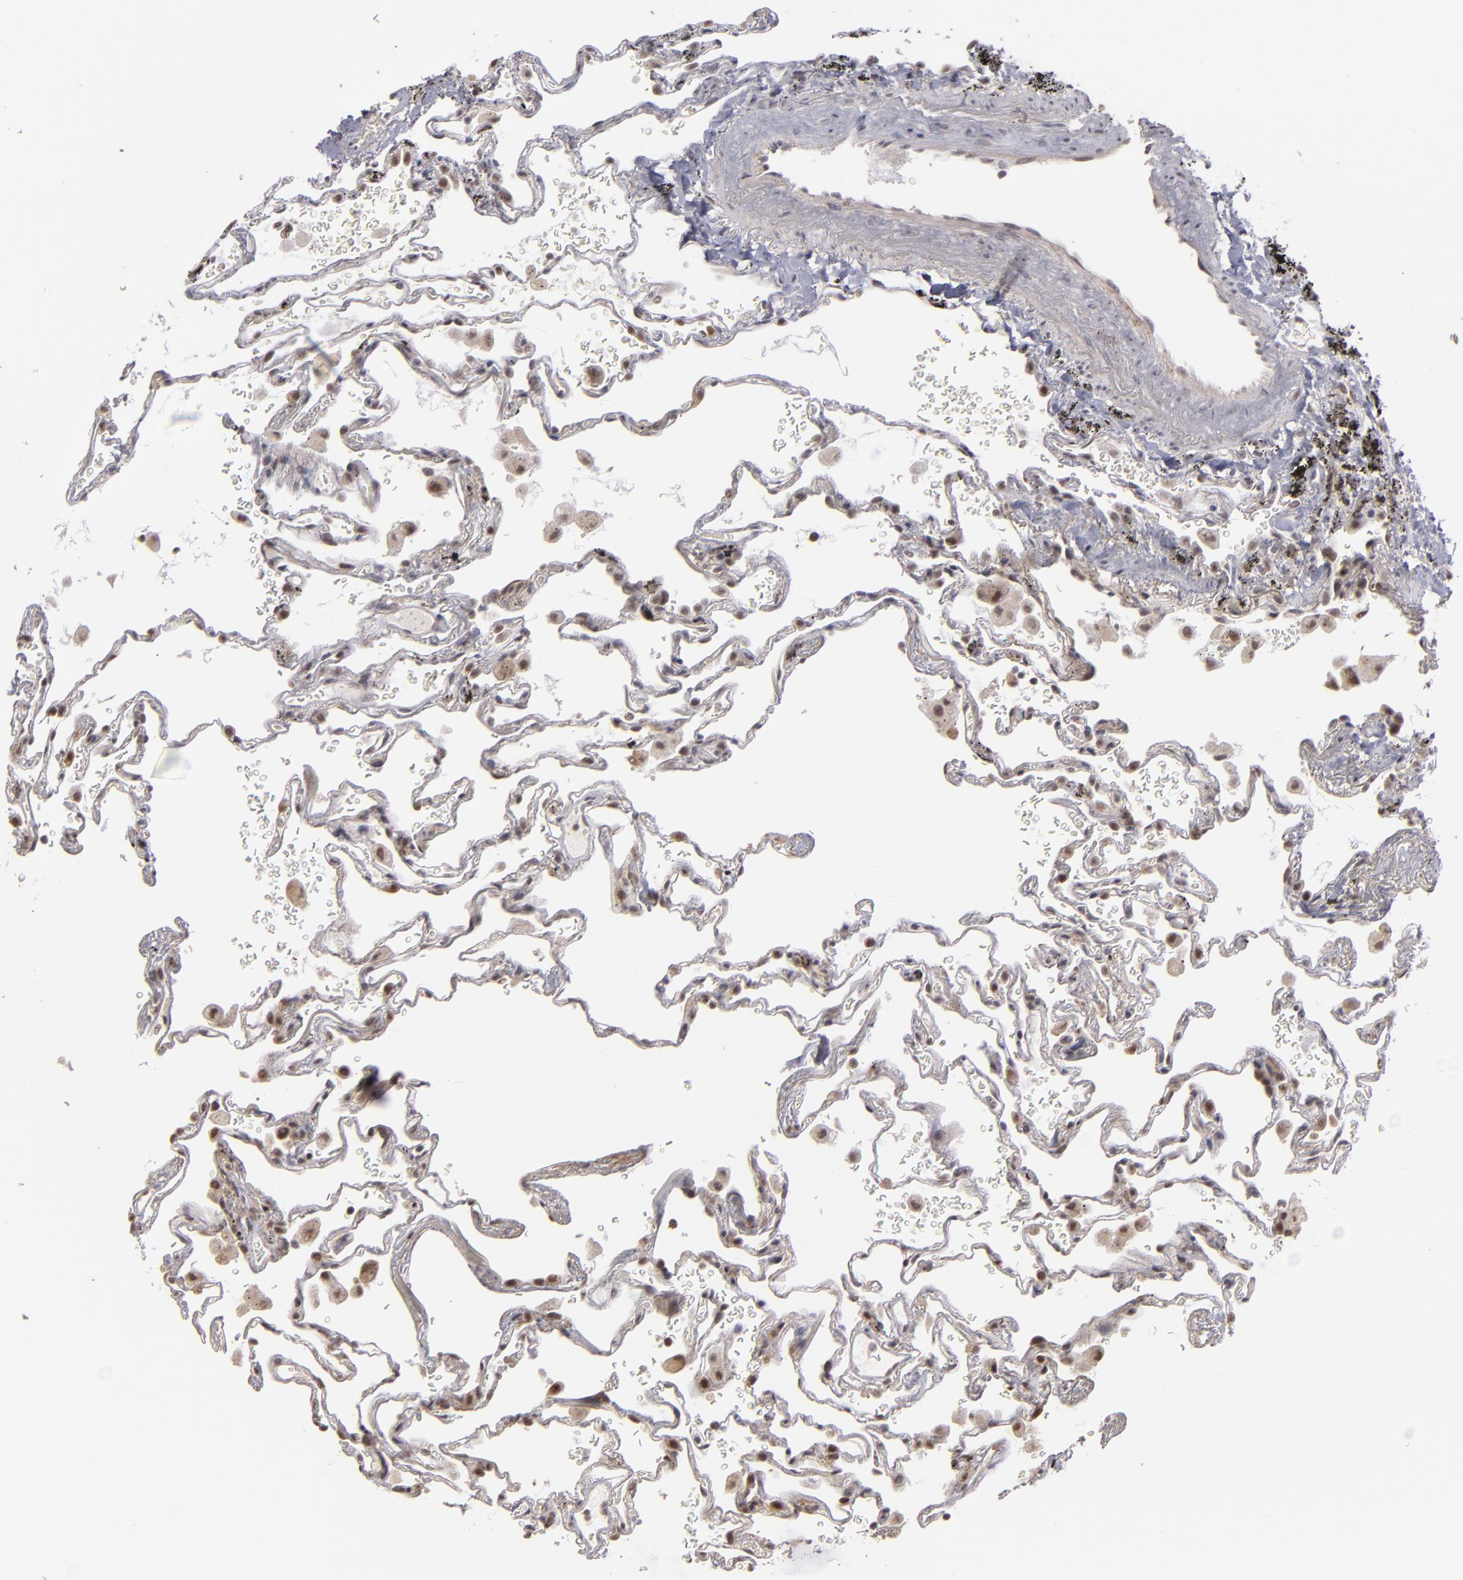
{"staining": {"intensity": "weak", "quantity": "25%-75%", "location": "nuclear"}, "tissue": "lung", "cell_type": "Alveolar cells", "image_type": "normal", "snomed": [{"axis": "morphology", "description": "Normal tissue, NOS"}, {"axis": "morphology", "description": "Inflammation, NOS"}, {"axis": "topography", "description": "Lung"}], "caption": "Protein expression by immunohistochemistry (IHC) reveals weak nuclear positivity in about 25%-75% of alveolar cells in unremarkable lung. The staining is performed using DAB (3,3'-diaminobenzidine) brown chromogen to label protein expression. The nuclei are counter-stained blue using hematoxylin.", "gene": "ZNF75A", "patient": {"sex": "male", "age": 69}}